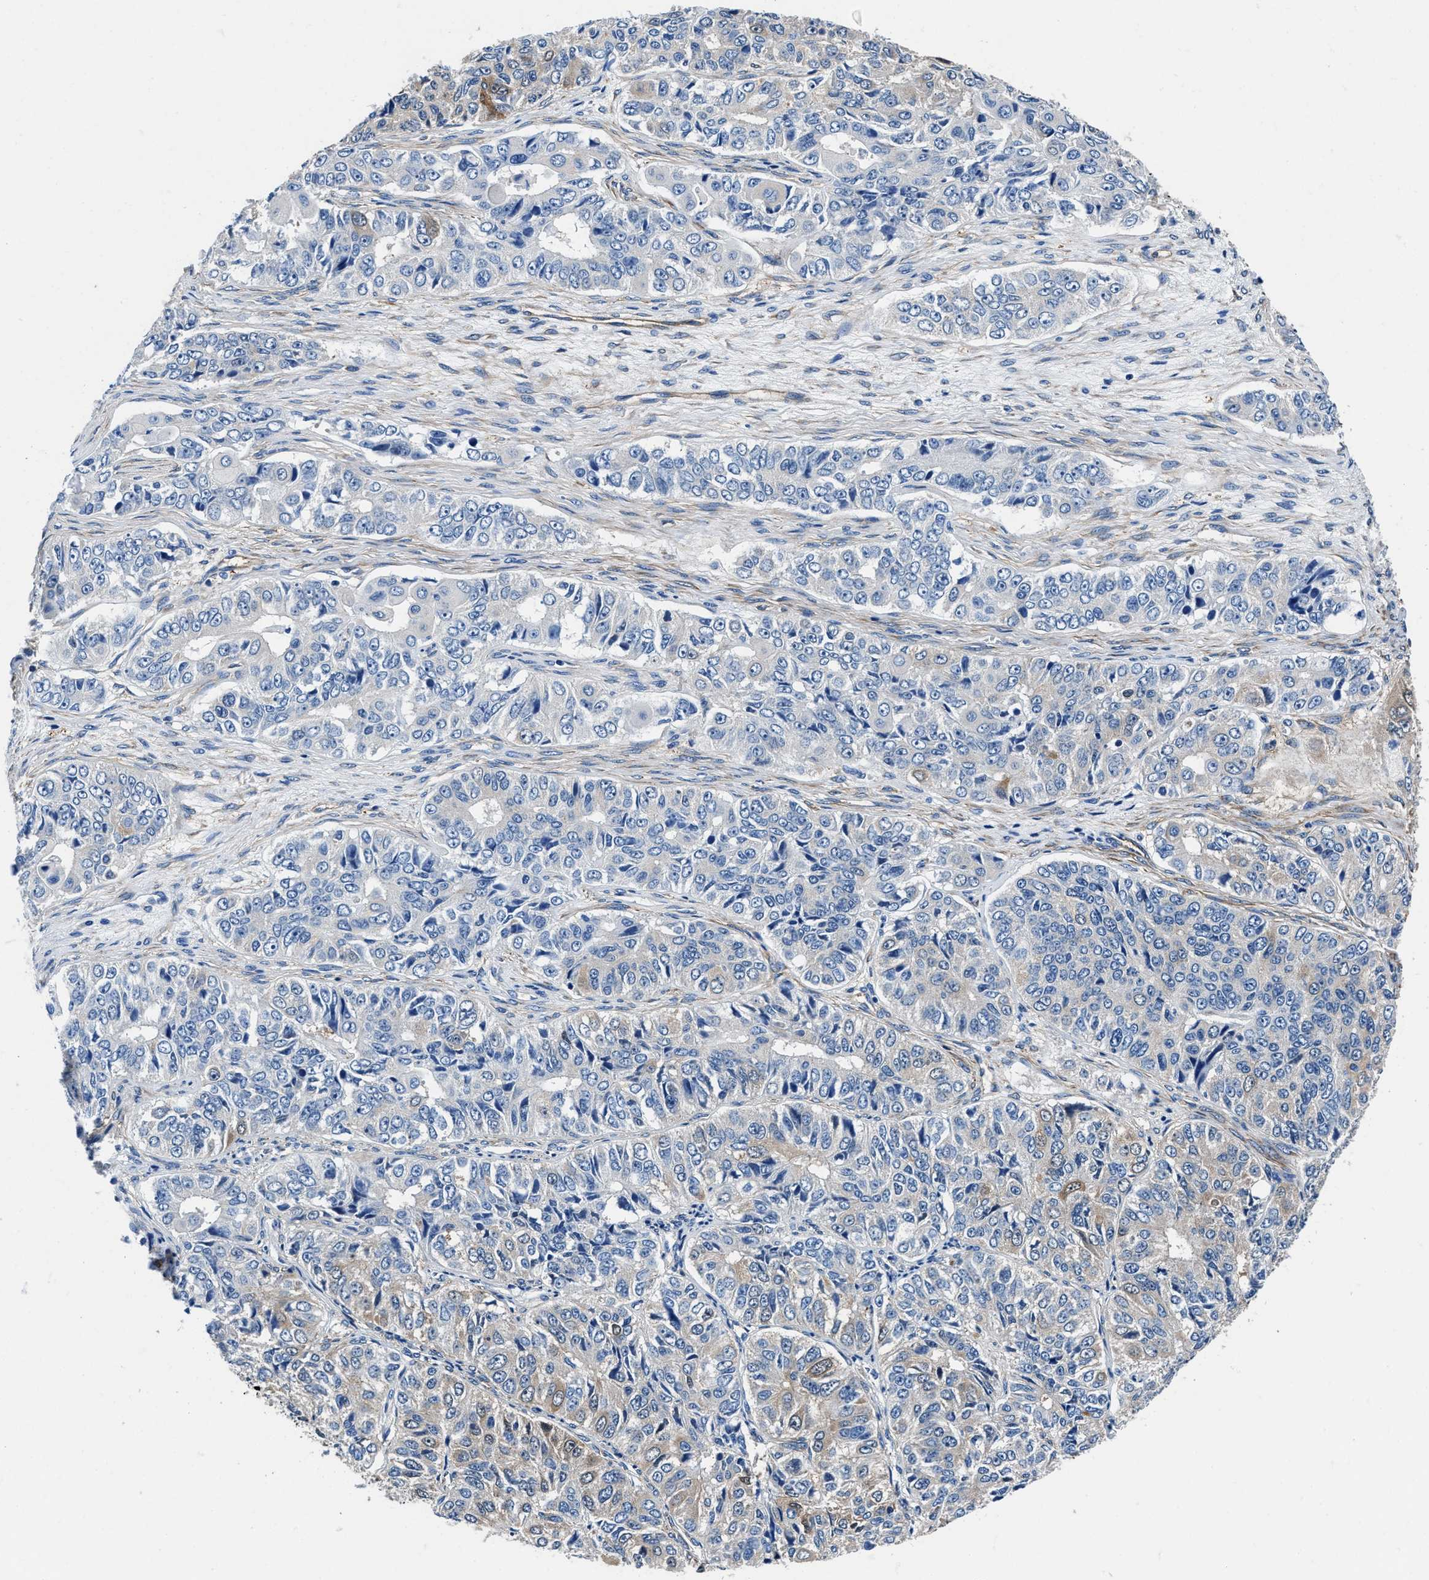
{"staining": {"intensity": "weak", "quantity": "25%-75%", "location": "cytoplasmic/membranous"}, "tissue": "ovarian cancer", "cell_type": "Tumor cells", "image_type": "cancer", "snomed": [{"axis": "morphology", "description": "Carcinoma, endometroid"}, {"axis": "topography", "description": "Ovary"}], "caption": "IHC micrograph of ovarian endometroid carcinoma stained for a protein (brown), which demonstrates low levels of weak cytoplasmic/membranous staining in approximately 25%-75% of tumor cells.", "gene": "NEU1", "patient": {"sex": "female", "age": 51}}